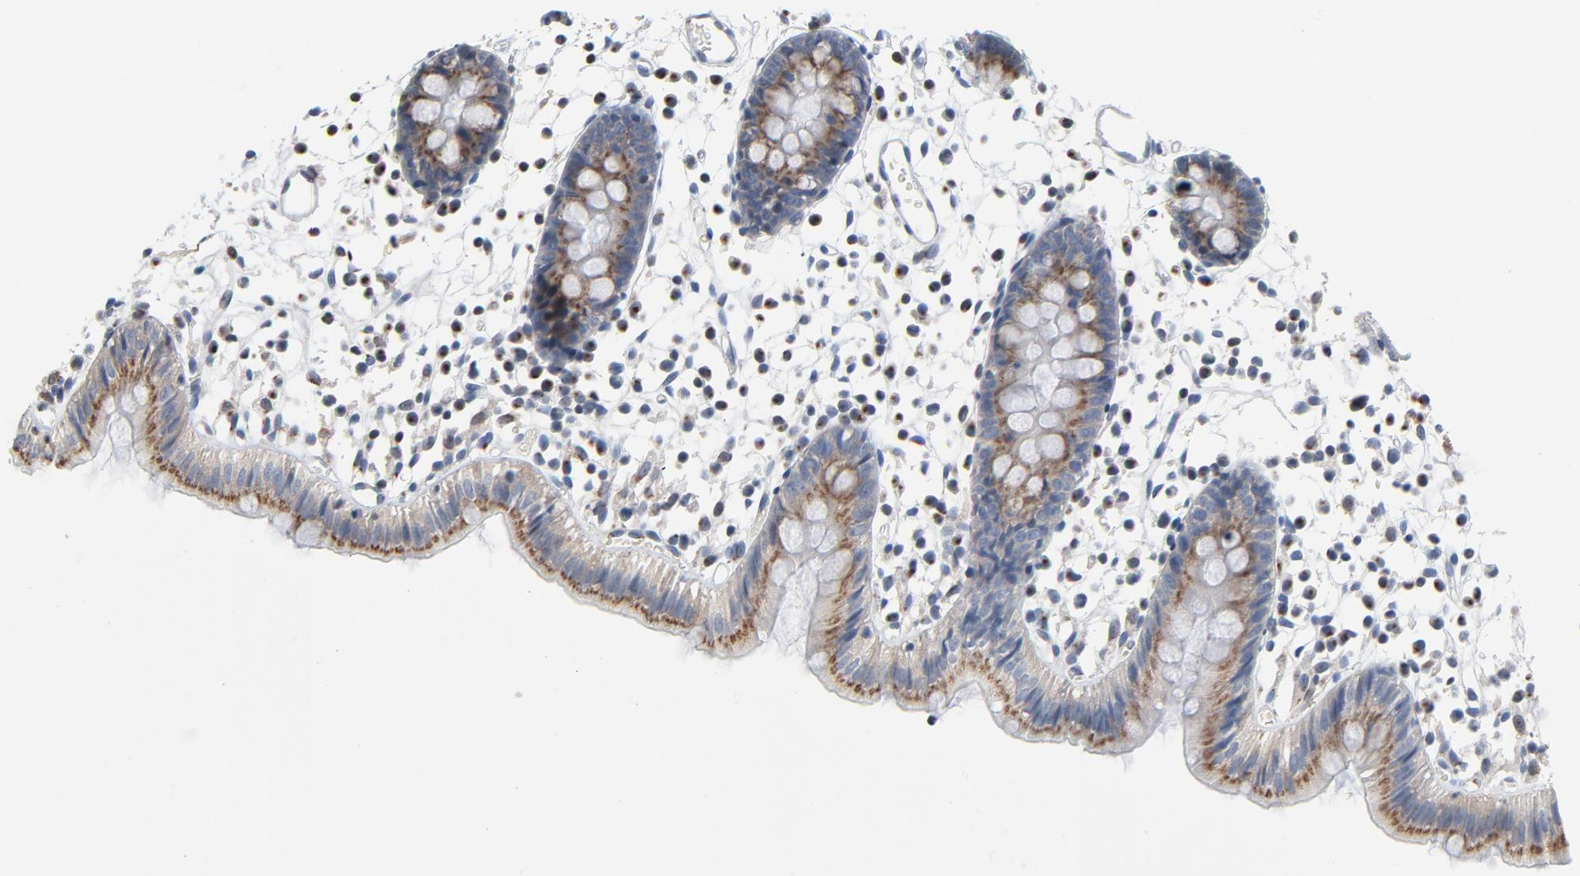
{"staining": {"intensity": "moderate", "quantity": ">75%", "location": "cytoplasmic/membranous"}, "tissue": "colon", "cell_type": "Glandular cells", "image_type": "normal", "snomed": [{"axis": "morphology", "description": "Normal tissue, NOS"}, {"axis": "topography", "description": "Colon"}], "caption": "A photomicrograph of colon stained for a protein displays moderate cytoplasmic/membranous brown staining in glandular cells.", "gene": "YIPF6", "patient": {"sex": "male", "age": 14}}